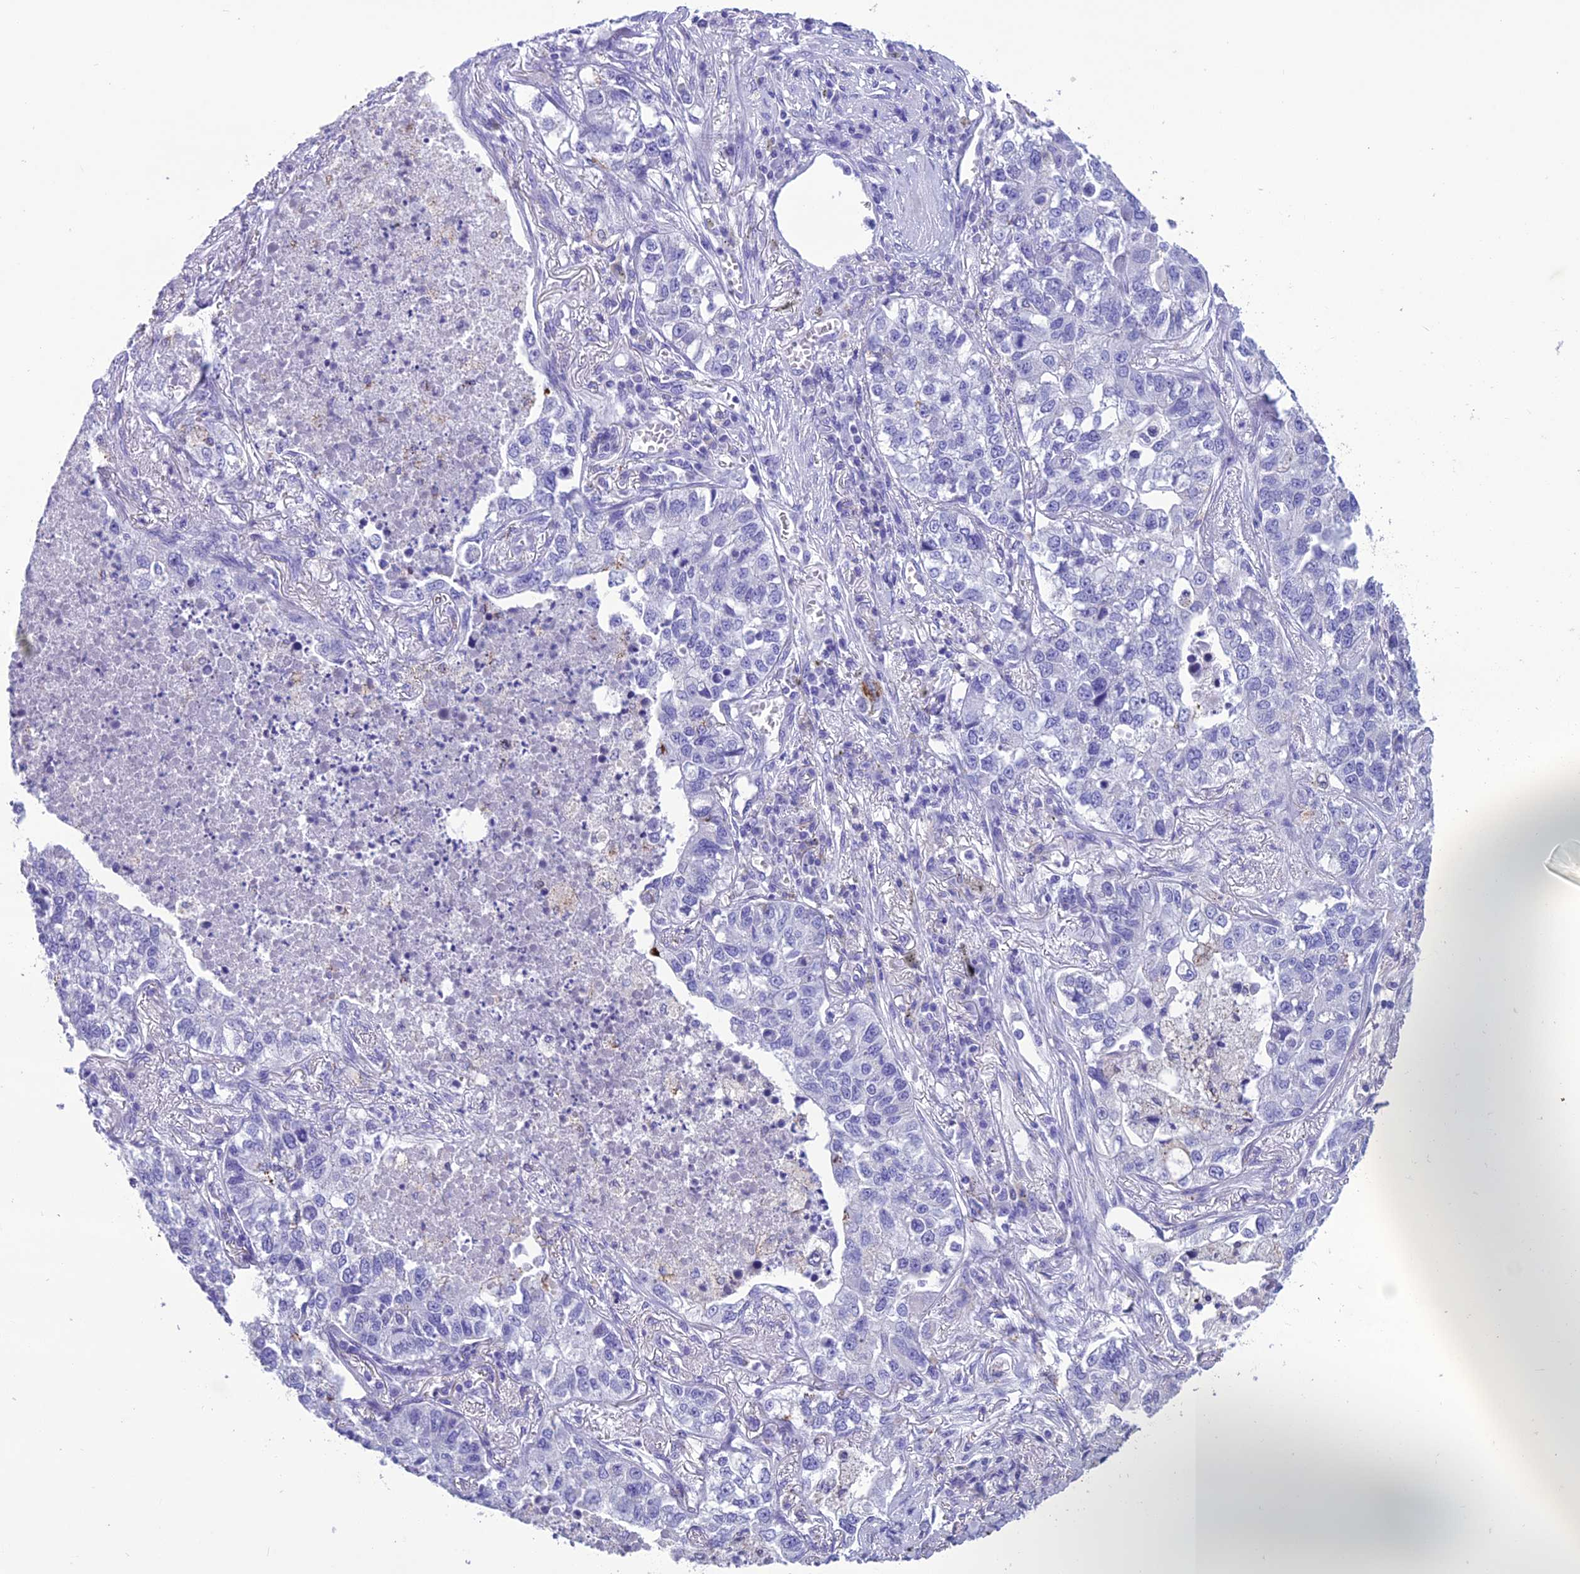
{"staining": {"intensity": "negative", "quantity": "none", "location": "none"}, "tissue": "lung cancer", "cell_type": "Tumor cells", "image_type": "cancer", "snomed": [{"axis": "morphology", "description": "Adenocarcinoma, NOS"}, {"axis": "topography", "description": "Lung"}], "caption": "An image of adenocarcinoma (lung) stained for a protein demonstrates no brown staining in tumor cells. (Brightfield microscopy of DAB immunohistochemistry at high magnification).", "gene": "TRAM1L1", "patient": {"sex": "male", "age": 49}}